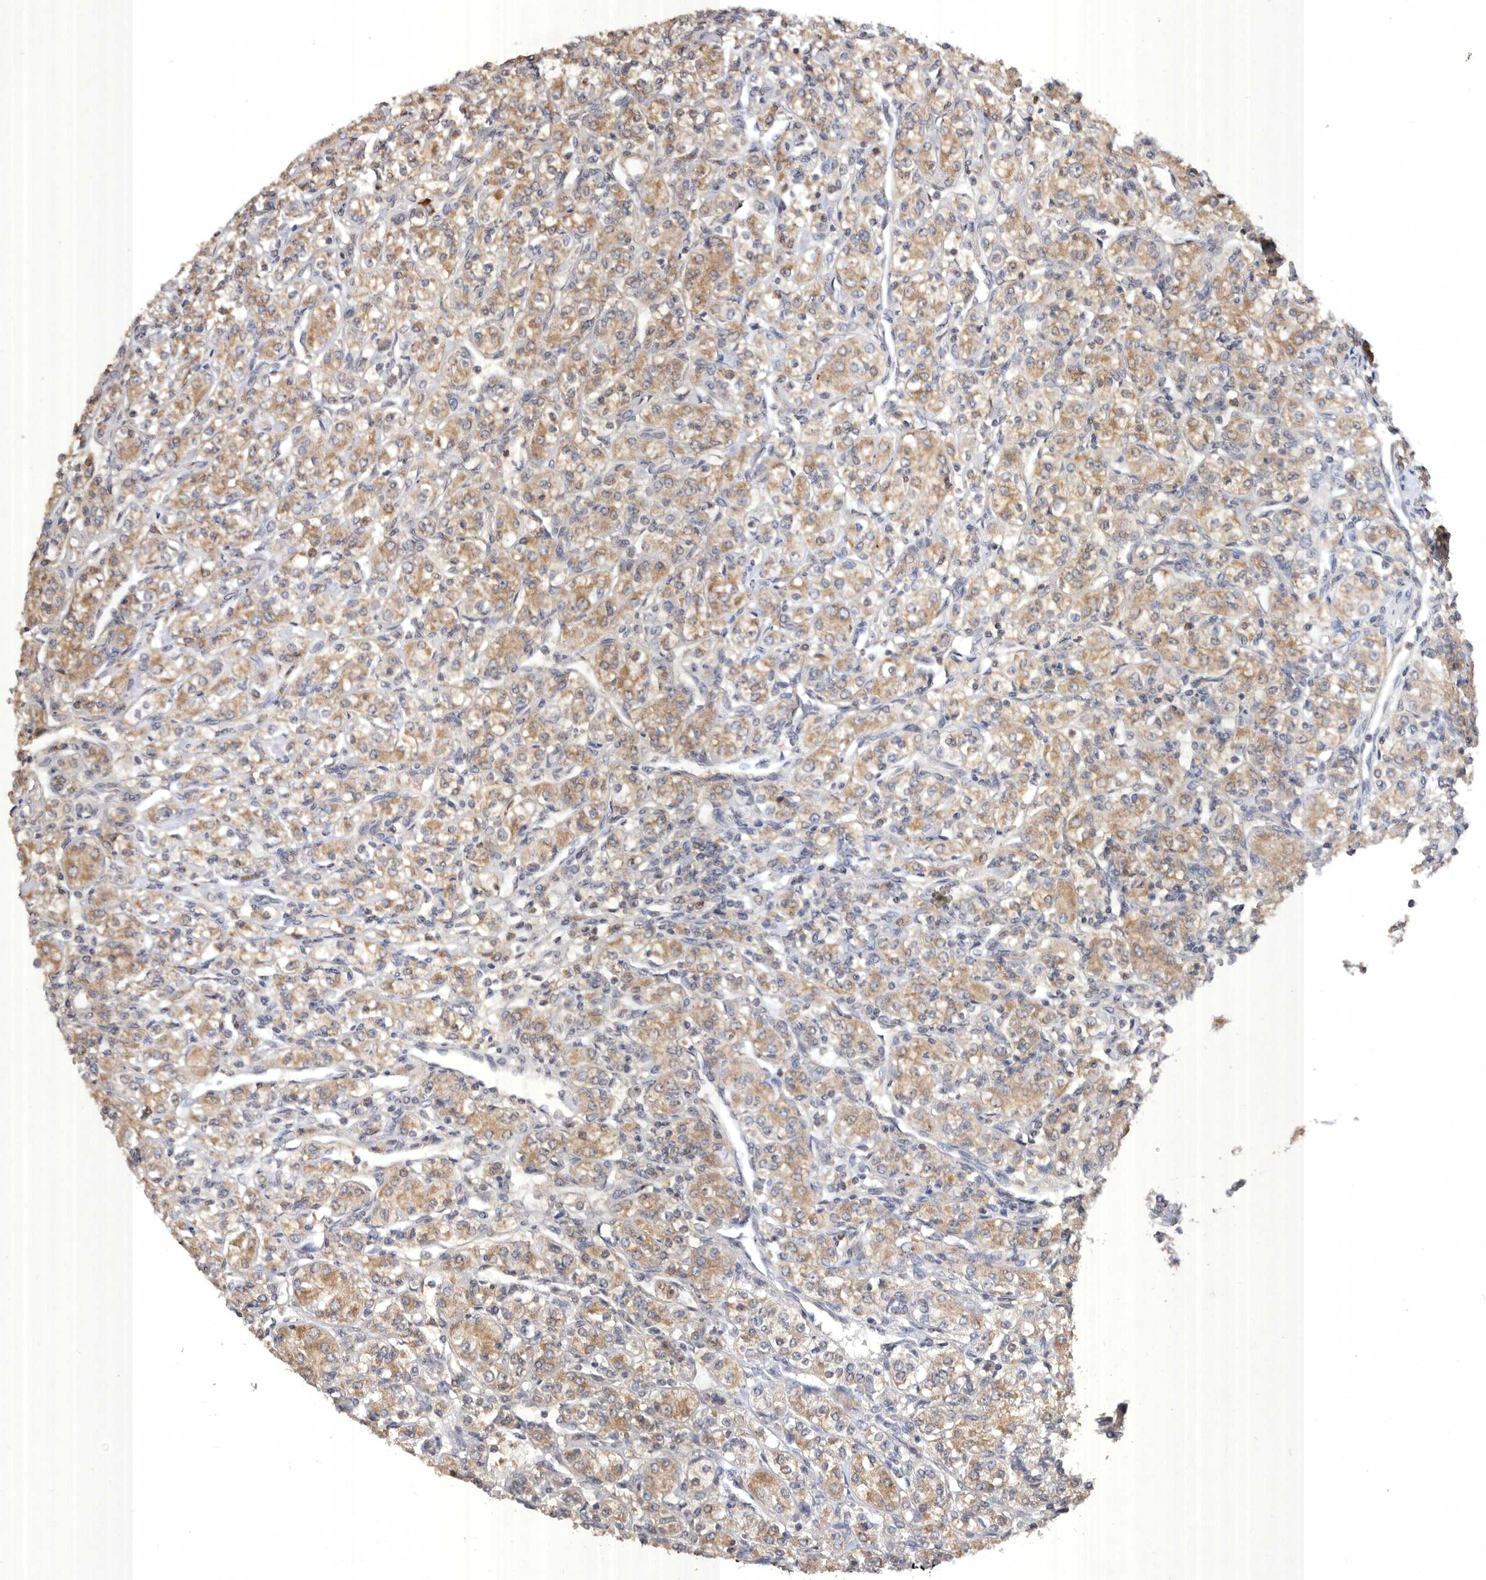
{"staining": {"intensity": "moderate", "quantity": ">75%", "location": "cytoplasmic/membranous"}, "tissue": "renal cancer", "cell_type": "Tumor cells", "image_type": "cancer", "snomed": [{"axis": "morphology", "description": "Adenocarcinoma, NOS"}, {"axis": "topography", "description": "Kidney"}], "caption": "A brown stain highlights moderate cytoplasmic/membranous positivity of a protein in human adenocarcinoma (renal) tumor cells. (Brightfield microscopy of DAB IHC at high magnification).", "gene": "EDEM1", "patient": {"sex": "male", "age": 77}}